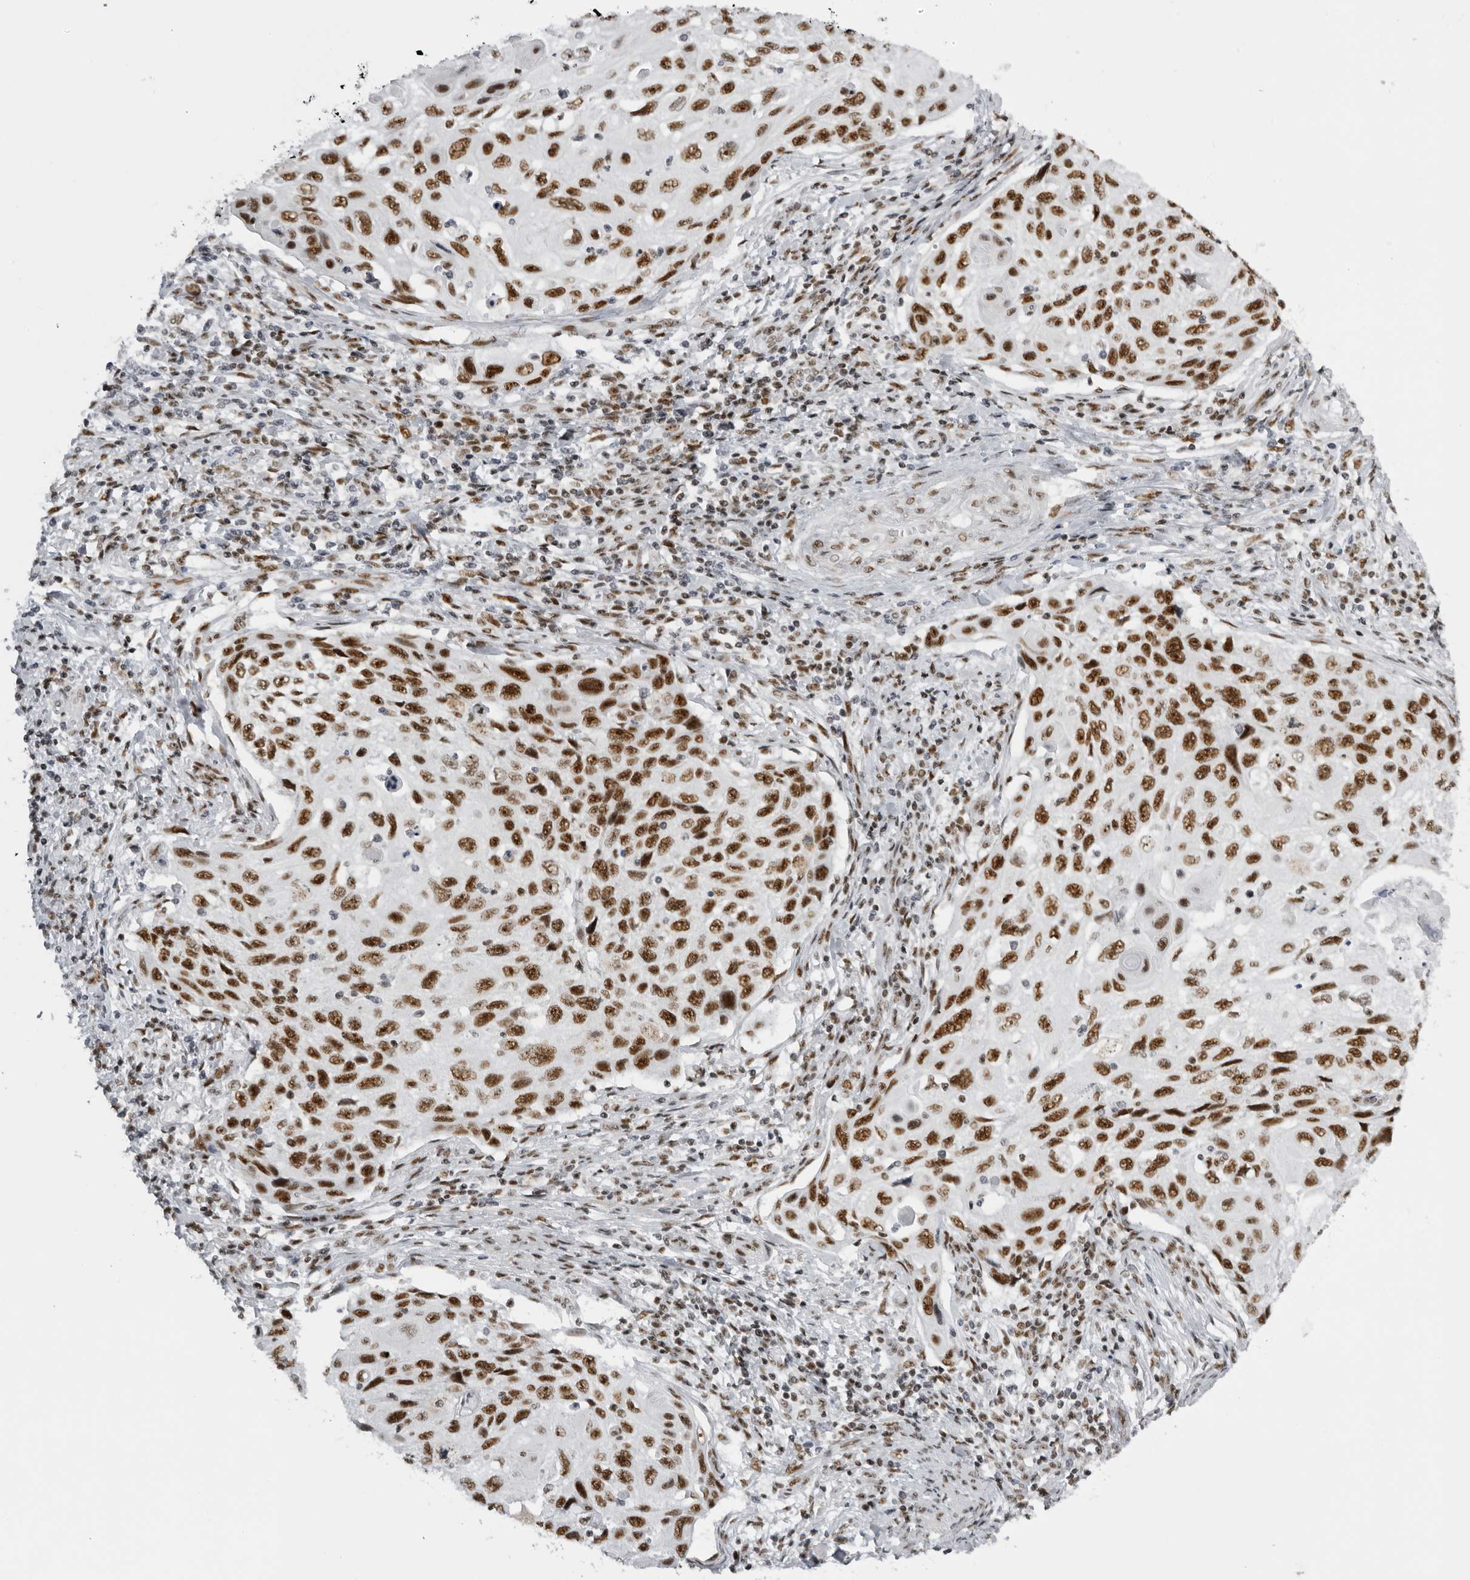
{"staining": {"intensity": "strong", "quantity": ">75%", "location": "nuclear"}, "tissue": "cervical cancer", "cell_type": "Tumor cells", "image_type": "cancer", "snomed": [{"axis": "morphology", "description": "Squamous cell carcinoma, NOS"}, {"axis": "topography", "description": "Cervix"}], "caption": "Protein staining of cervical cancer (squamous cell carcinoma) tissue displays strong nuclear expression in about >75% of tumor cells.", "gene": "DHX9", "patient": {"sex": "female", "age": 70}}